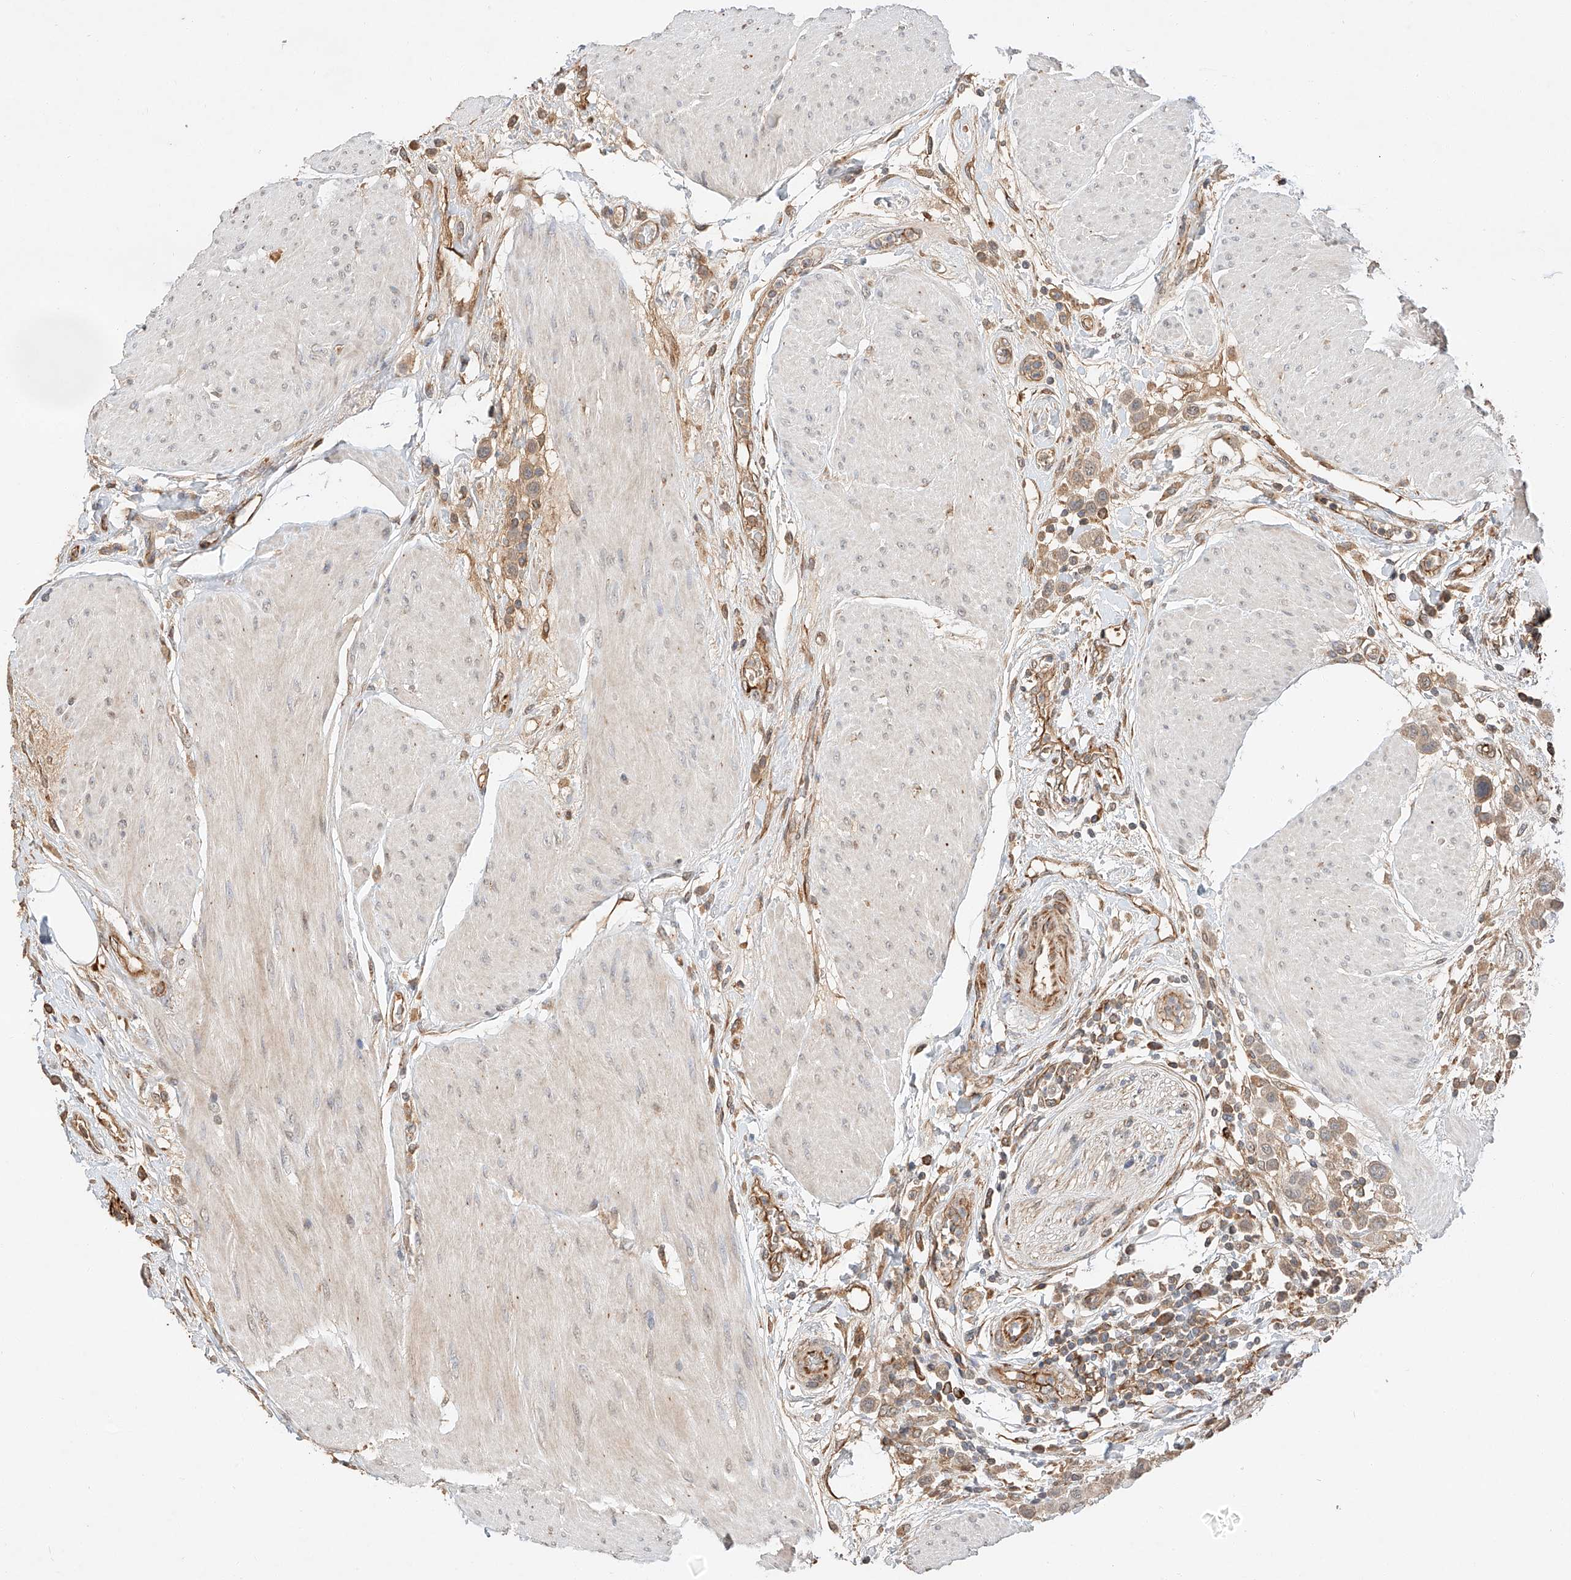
{"staining": {"intensity": "weak", "quantity": ">75%", "location": "cytoplasmic/membranous"}, "tissue": "urothelial cancer", "cell_type": "Tumor cells", "image_type": "cancer", "snomed": [{"axis": "morphology", "description": "Urothelial carcinoma, High grade"}, {"axis": "topography", "description": "Urinary bladder"}], "caption": "Human urothelial cancer stained with a brown dye exhibits weak cytoplasmic/membranous positive positivity in approximately >75% of tumor cells.", "gene": "SUSD6", "patient": {"sex": "male", "age": 50}}